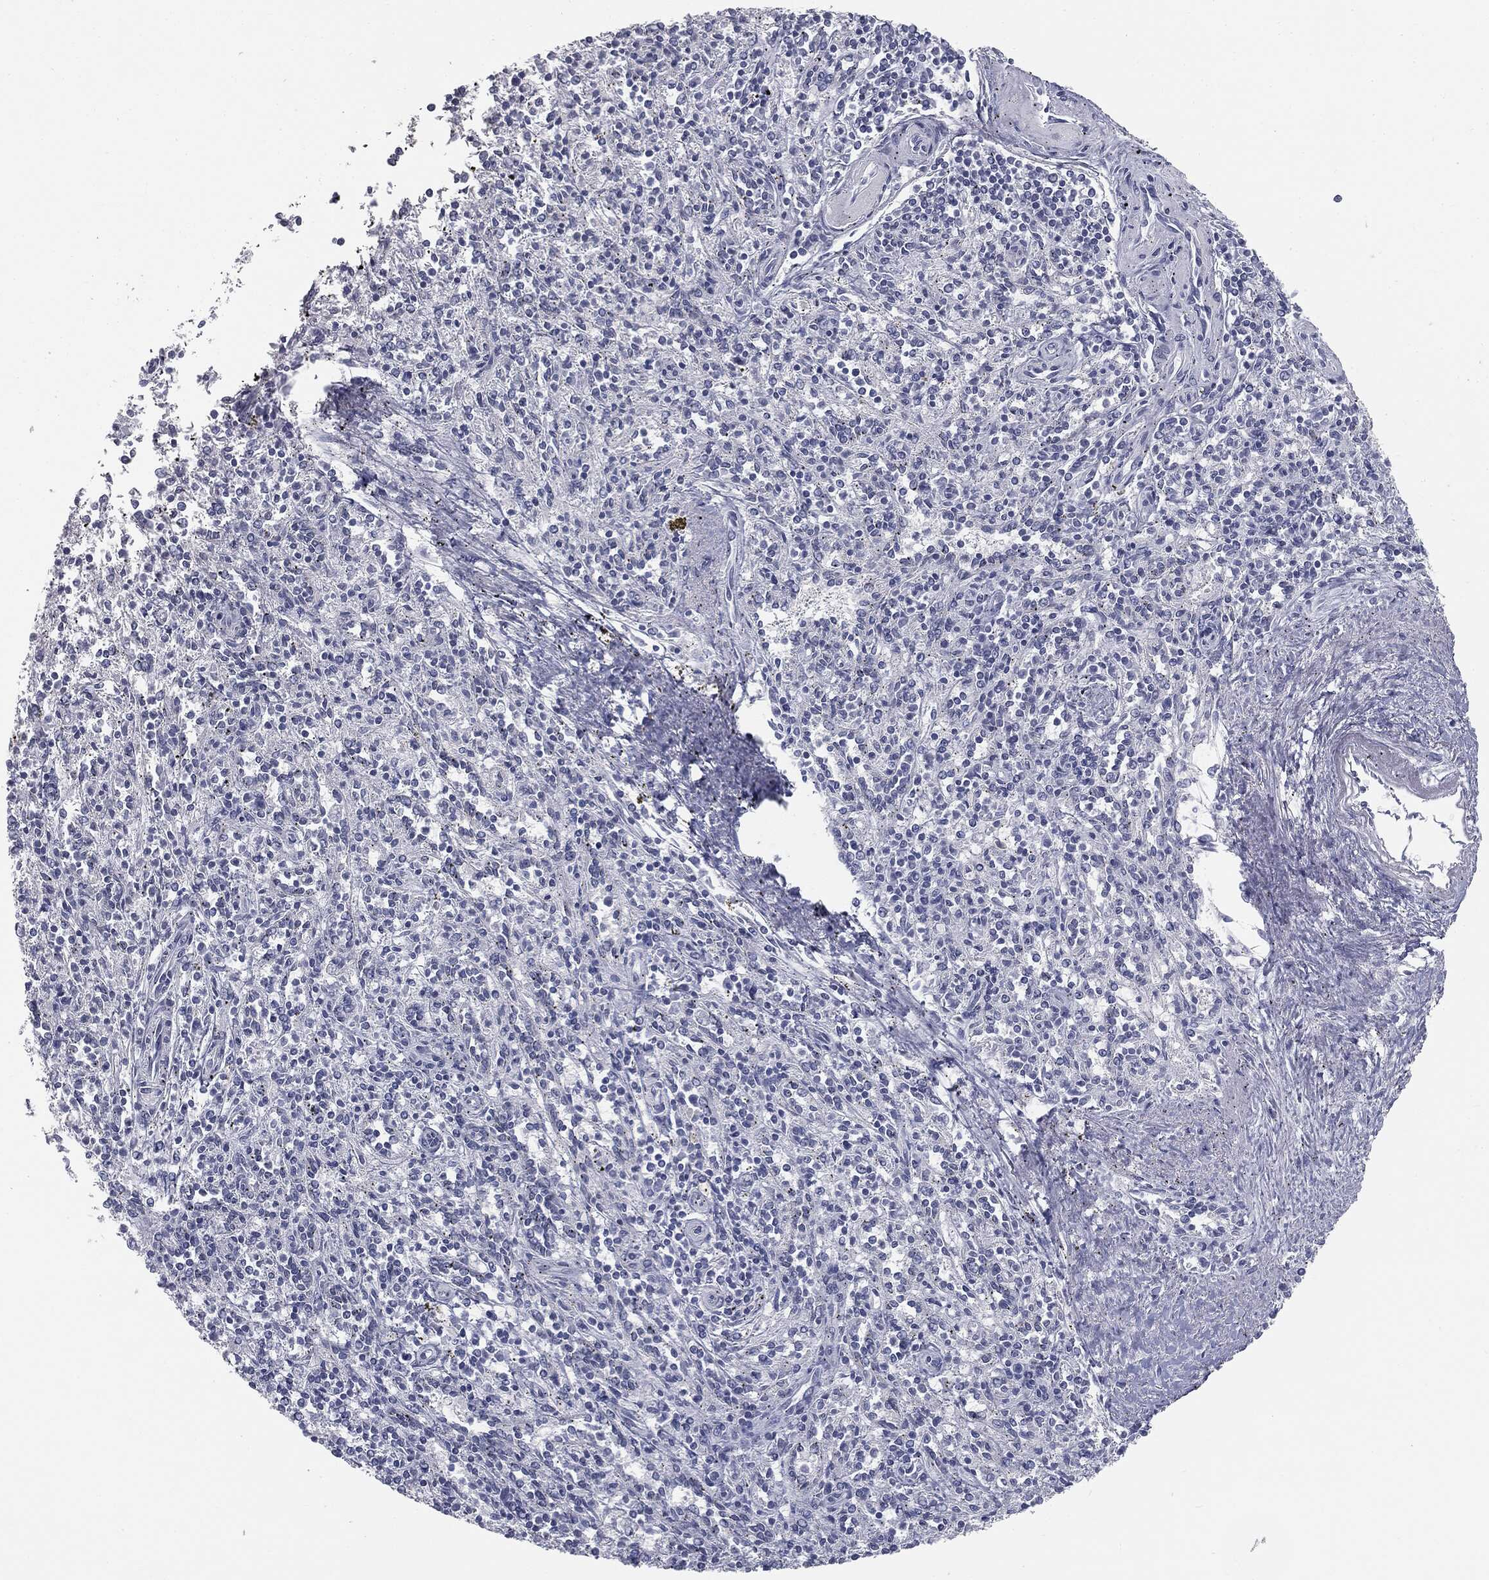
{"staining": {"intensity": "negative", "quantity": "none", "location": "none"}, "tissue": "spleen", "cell_type": "Cells in red pulp", "image_type": "normal", "snomed": [{"axis": "morphology", "description": "Normal tissue, NOS"}, {"axis": "topography", "description": "Spleen"}], "caption": "High magnification brightfield microscopy of normal spleen stained with DAB (brown) and counterstained with hematoxylin (blue): cells in red pulp show no significant staining. The staining was performed using DAB to visualize the protein expression in brown, while the nuclei were stained in blue with hematoxylin (Magnification: 20x).", "gene": "TPO", "patient": {"sex": "male", "age": 69}}